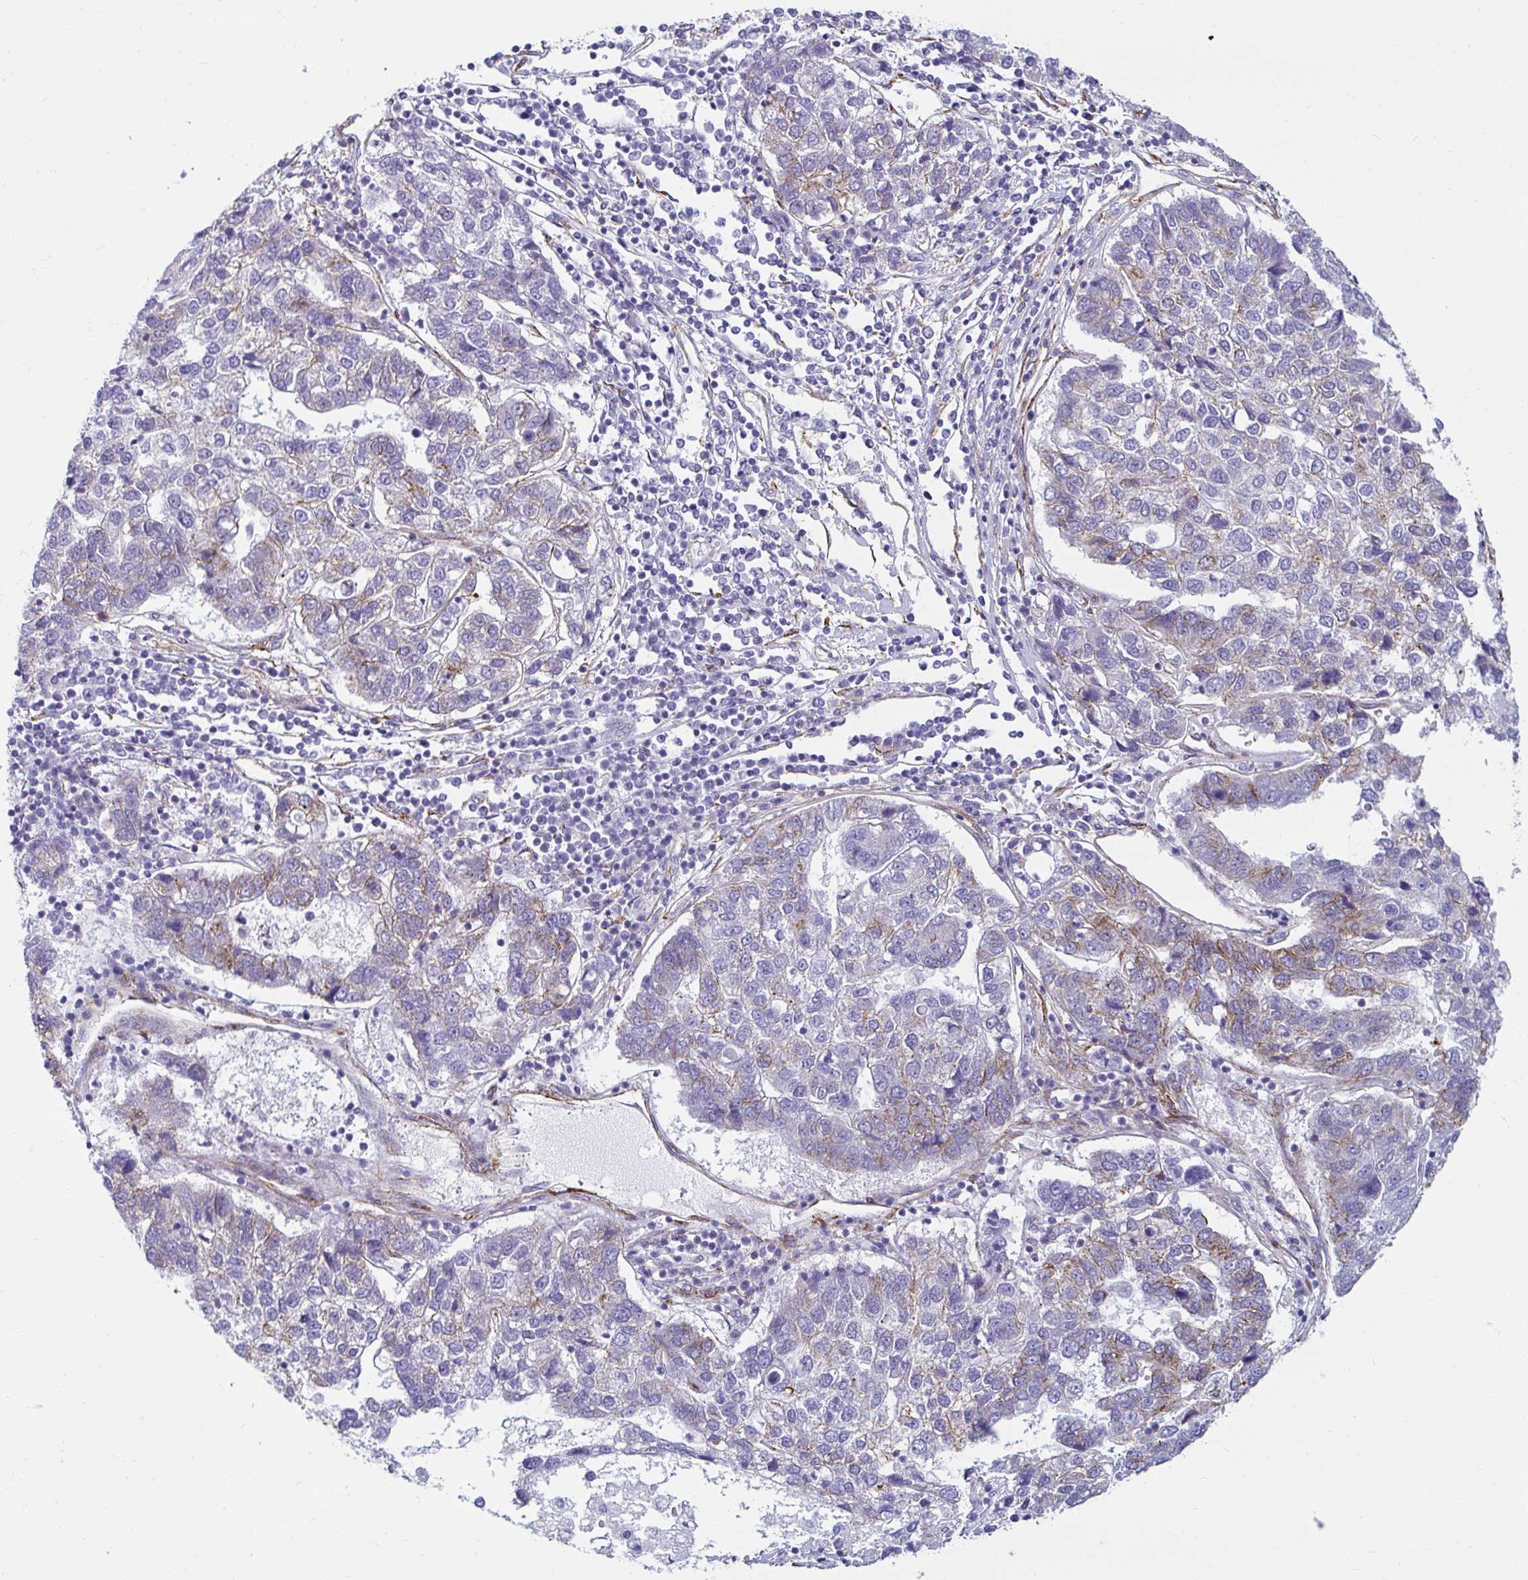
{"staining": {"intensity": "moderate", "quantity": "<25%", "location": "cytoplasmic/membranous"}, "tissue": "urothelial cancer", "cell_type": "Tumor cells", "image_type": "cancer", "snomed": [{"axis": "morphology", "description": "Urothelial carcinoma, High grade"}, {"axis": "topography", "description": "Urinary bladder"}], "caption": "High-power microscopy captured an immunohistochemistry photomicrograph of urothelial carcinoma (high-grade), revealing moderate cytoplasmic/membranous staining in about <25% of tumor cells. (DAB (3,3'-diaminobenzidine) IHC, brown staining for protein, blue staining for nuclei).", "gene": "ANKRD62", "patient": {"sex": "female", "age": 70}}